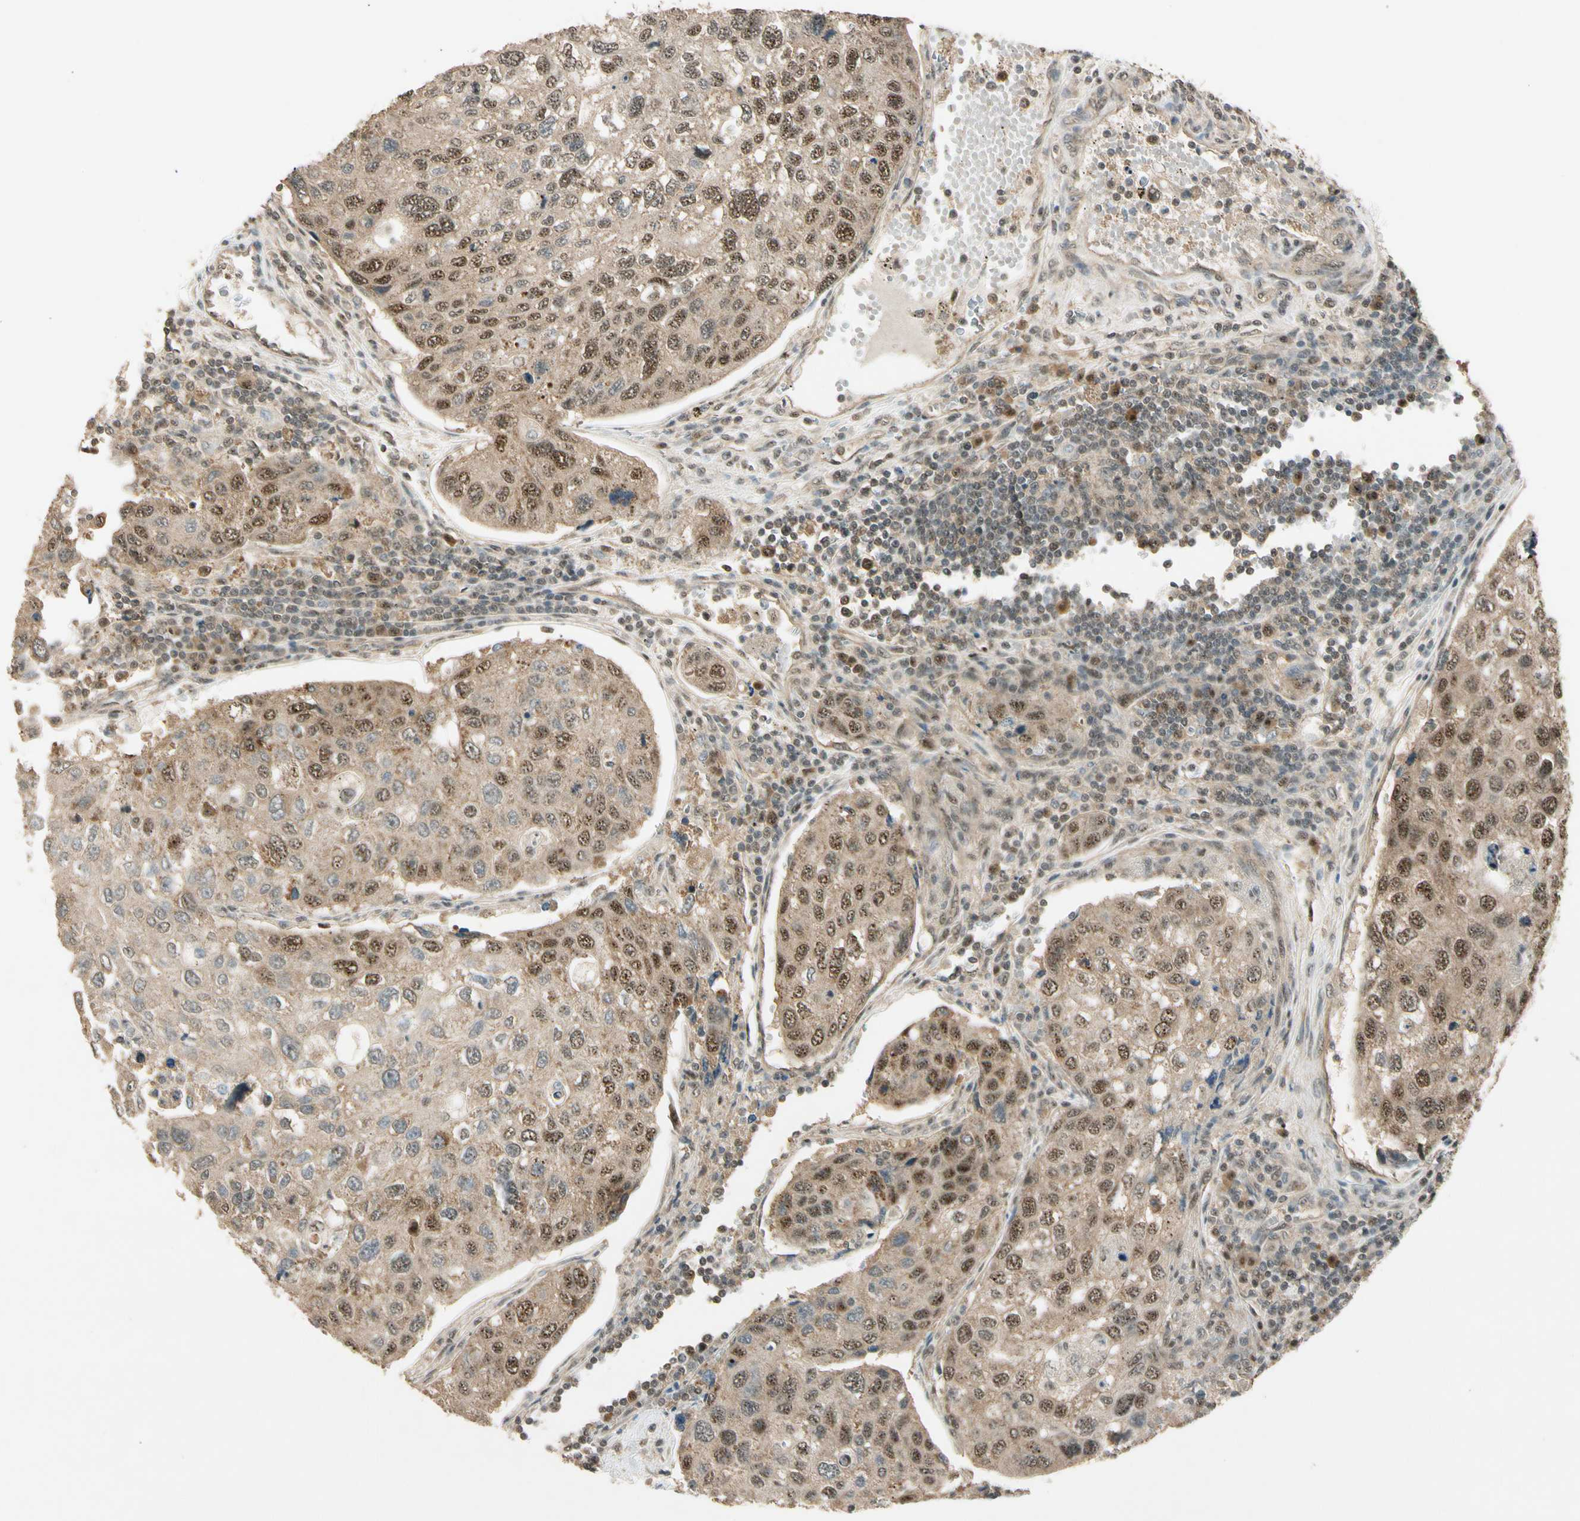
{"staining": {"intensity": "moderate", "quantity": ">75%", "location": "cytoplasmic/membranous,nuclear"}, "tissue": "urothelial cancer", "cell_type": "Tumor cells", "image_type": "cancer", "snomed": [{"axis": "morphology", "description": "Urothelial carcinoma, High grade"}, {"axis": "topography", "description": "Lymph node"}, {"axis": "topography", "description": "Urinary bladder"}], "caption": "Brown immunohistochemical staining in human urothelial cancer shows moderate cytoplasmic/membranous and nuclear staining in about >75% of tumor cells. (DAB (3,3'-diaminobenzidine) IHC with brightfield microscopy, high magnification).", "gene": "MCPH1", "patient": {"sex": "male", "age": 51}}